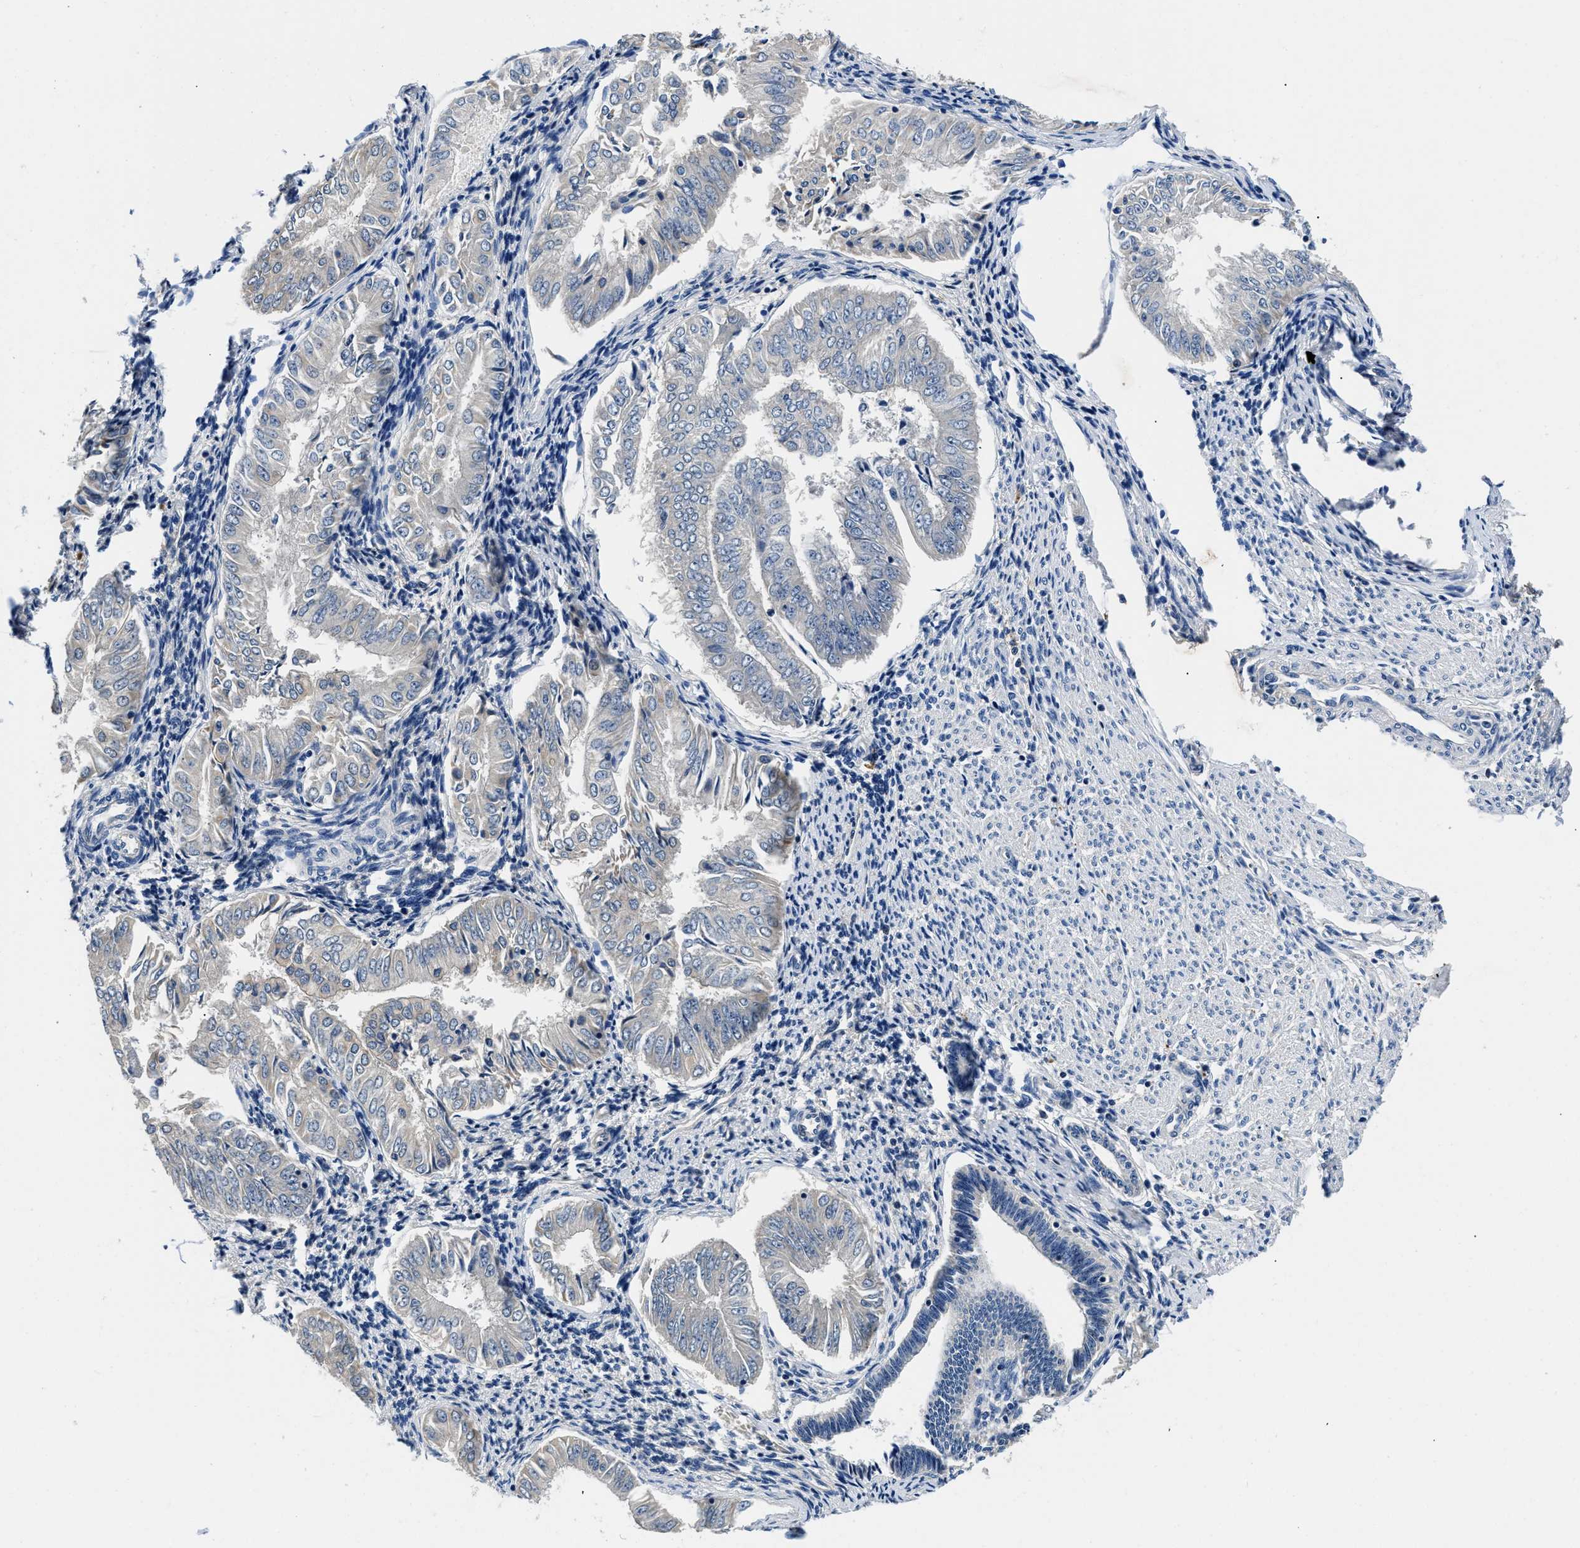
{"staining": {"intensity": "negative", "quantity": "none", "location": "none"}, "tissue": "endometrial cancer", "cell_type": "Tumor cells", "image_type": "cancer", "snomed": [{"axis": "morphology", "description": "Adenocarcinoma, NOS"}, {"axis": "topography", "description": "Endometrium"}], "caption": "Immunohistochemistry micrograph of adenocarcinoma (endometrial) stained for a protein (brown), which reveals no staining in tumor cells.", "gene": "ZFAND3", "patient": {"sex": "female", "age": 53}}